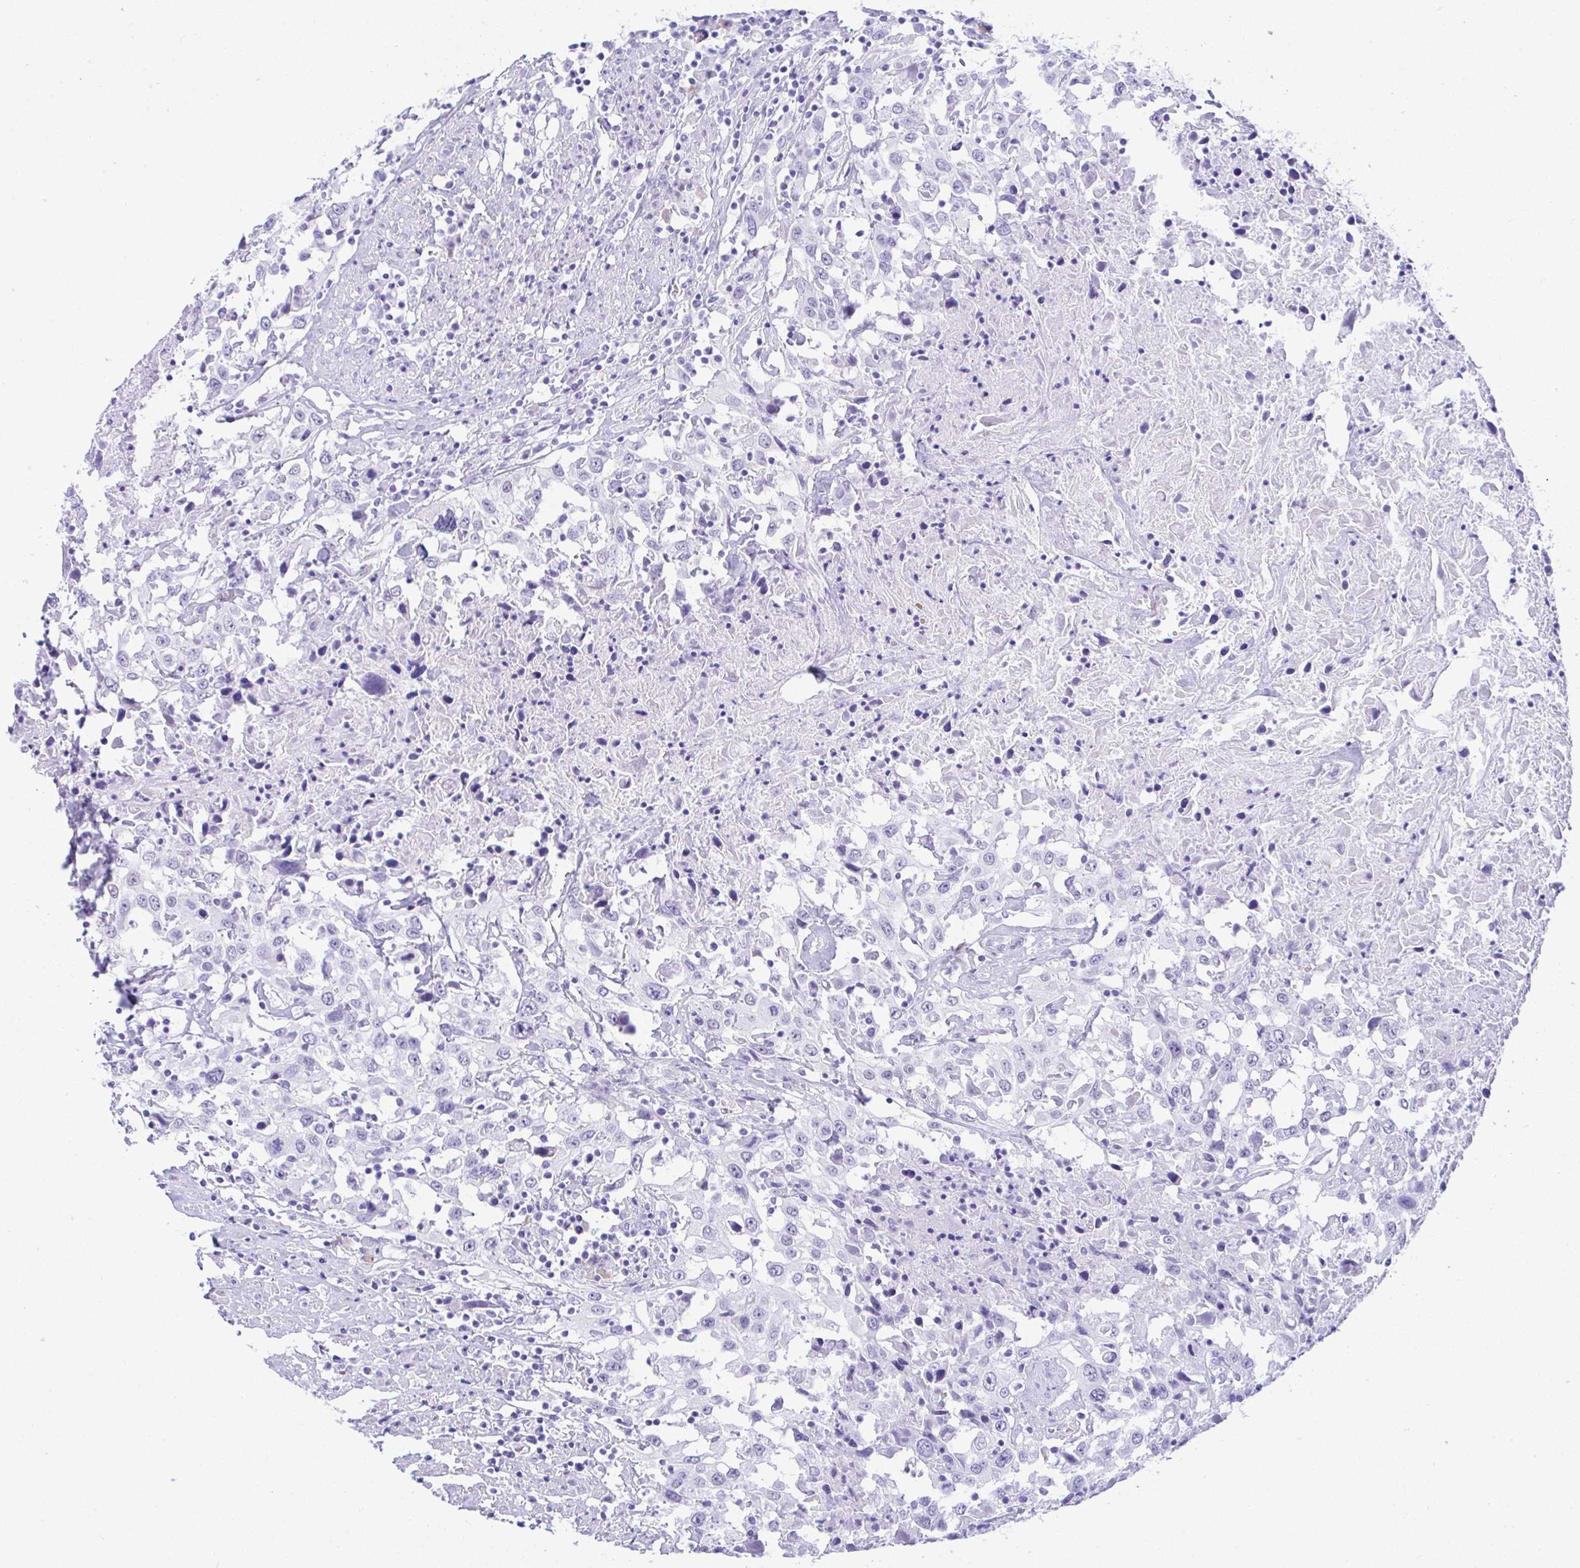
{"staining": {"intensity": "negative", "quantity": "none", "location": "none"}, "tissue": "urothelial cancer", "cell_type": "Tumor cells", "image_type": "cancer", "snomed": [{"axis": "morphology", "description": "Urothelial carcinoma, High grade"}, {"axis": "topography", "description": "Urinary bladder"}], "caption": "High magnification brightfield microscopy of high-grade urothelial carcinoma stained with DAB (brown) and counterstained with hematoxylin (blue): tumor cells show no significant expression.", "gene": "SEL1L2", "patient": {"sex": "male", "age": 61}}